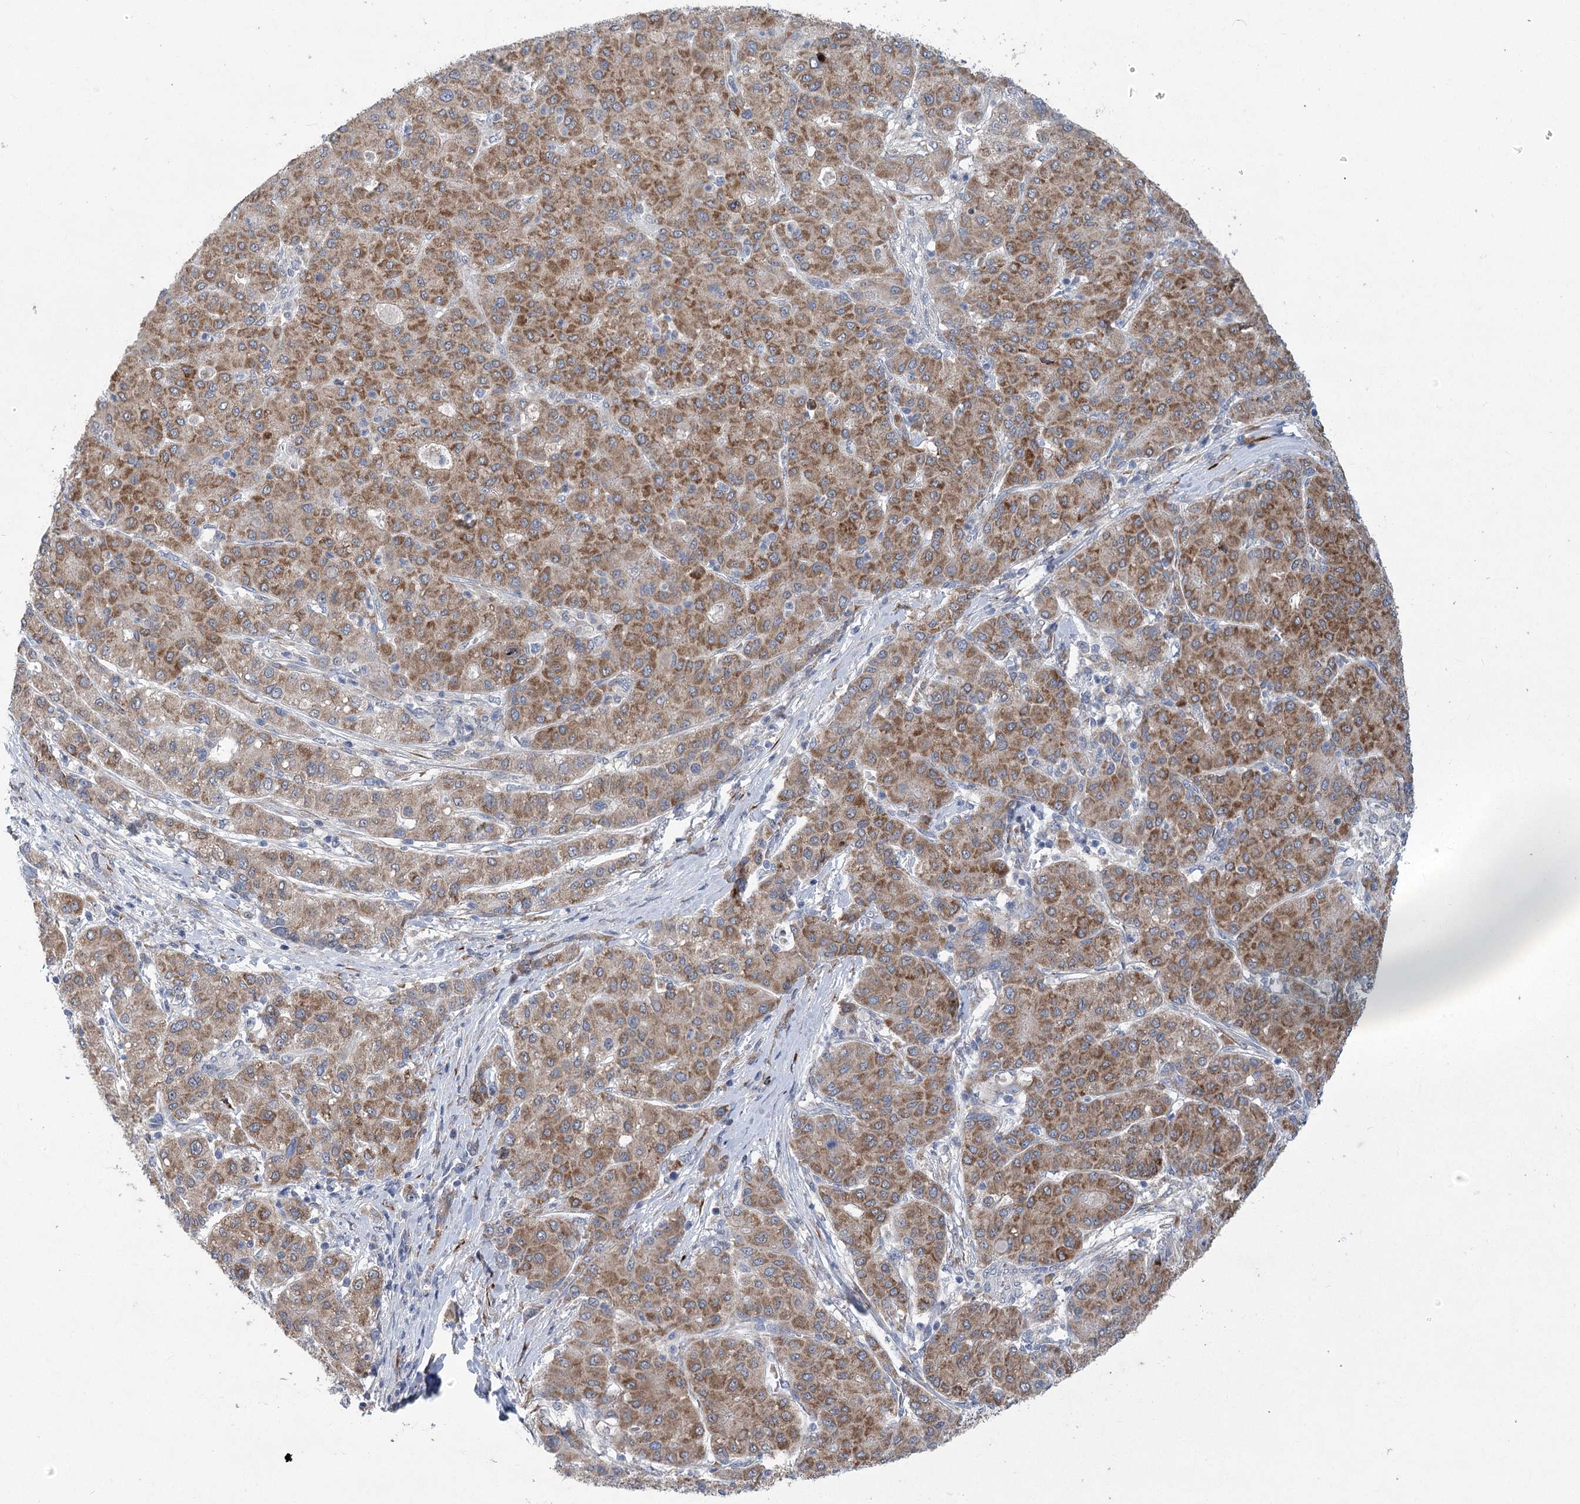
{"staining": {"intensity": "strong", "quantity": ">75%", "location": "cytoplasmic/membranous"}, "tissue": "liver cancer", "cell_type": "Tumor cells", "image_type": "cancer", "snomed": [{"axis": "morphology", "description": "Carcinoma, Hepatocellular, NOS"}, {"axis": "topography", "description": "Liver"}], "caption": "Protein expression analysis of liver cancer demonstrates strong cytoplasmic/membranous expression in about >75% of tumor cells.", "gene": "GCNT4", "patient": {"sex": "male", "age": 65}}